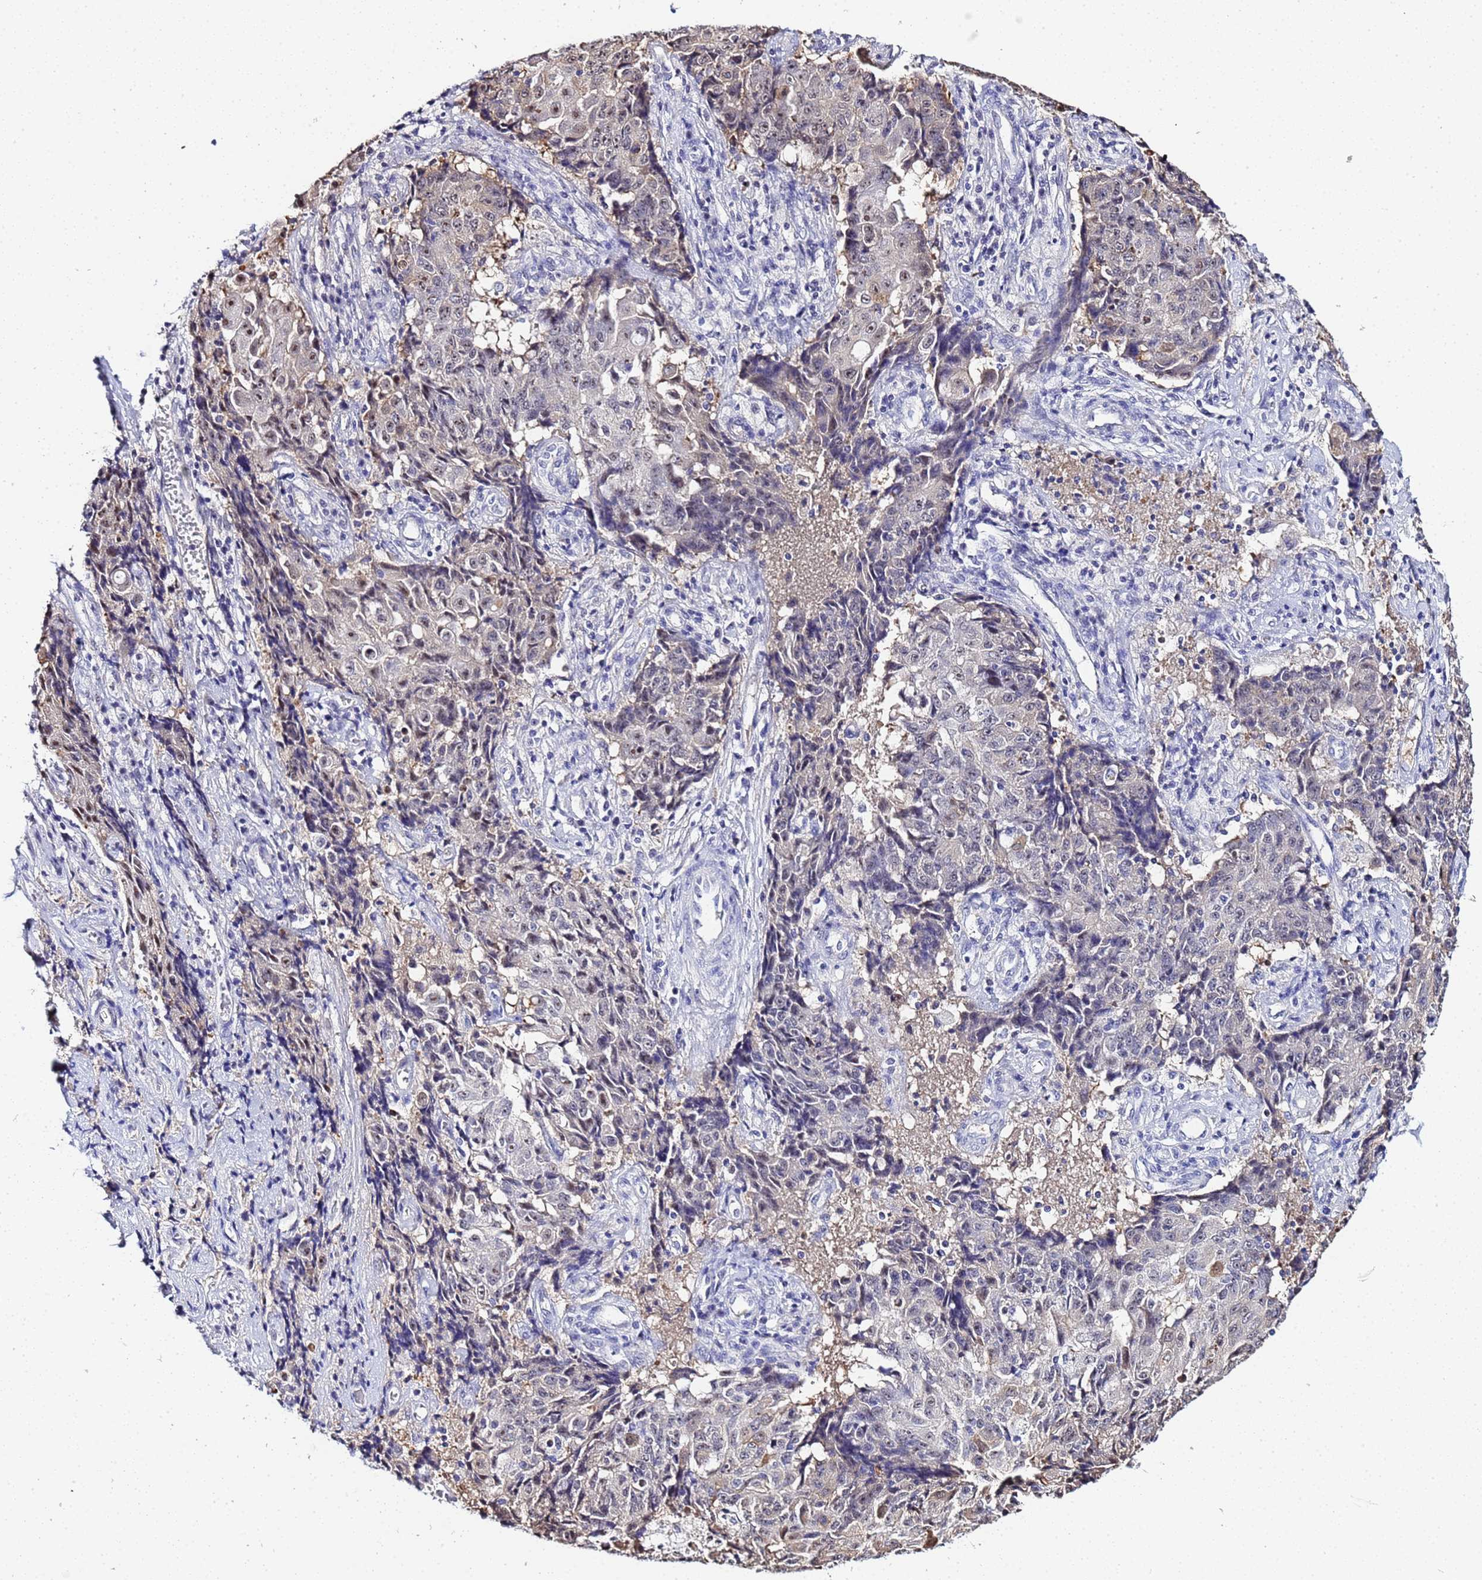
{"staining": {"intensity": "weak", "quantity": "25%-75%", "location": "nuclear"}, "tissue": "ovarian cancer", "cell_type": "Tumor cells", "image_type": "cancer", "snomed": [{"axis": "morphology", "description": "Carcinoma, endometroid"}, {"axis": "topography", "description": "Ovary"}], "caption": "Immunohistochemistry (DAB (3,3'-diaminobenzidine)) staining of endometroid carcinoma (ovarian) exhibits weak nuclear protein staining in about 25%-75% of tumor cells.", "gene": "ACTL6B", "patient": {"sex": "female", "age": 42}}